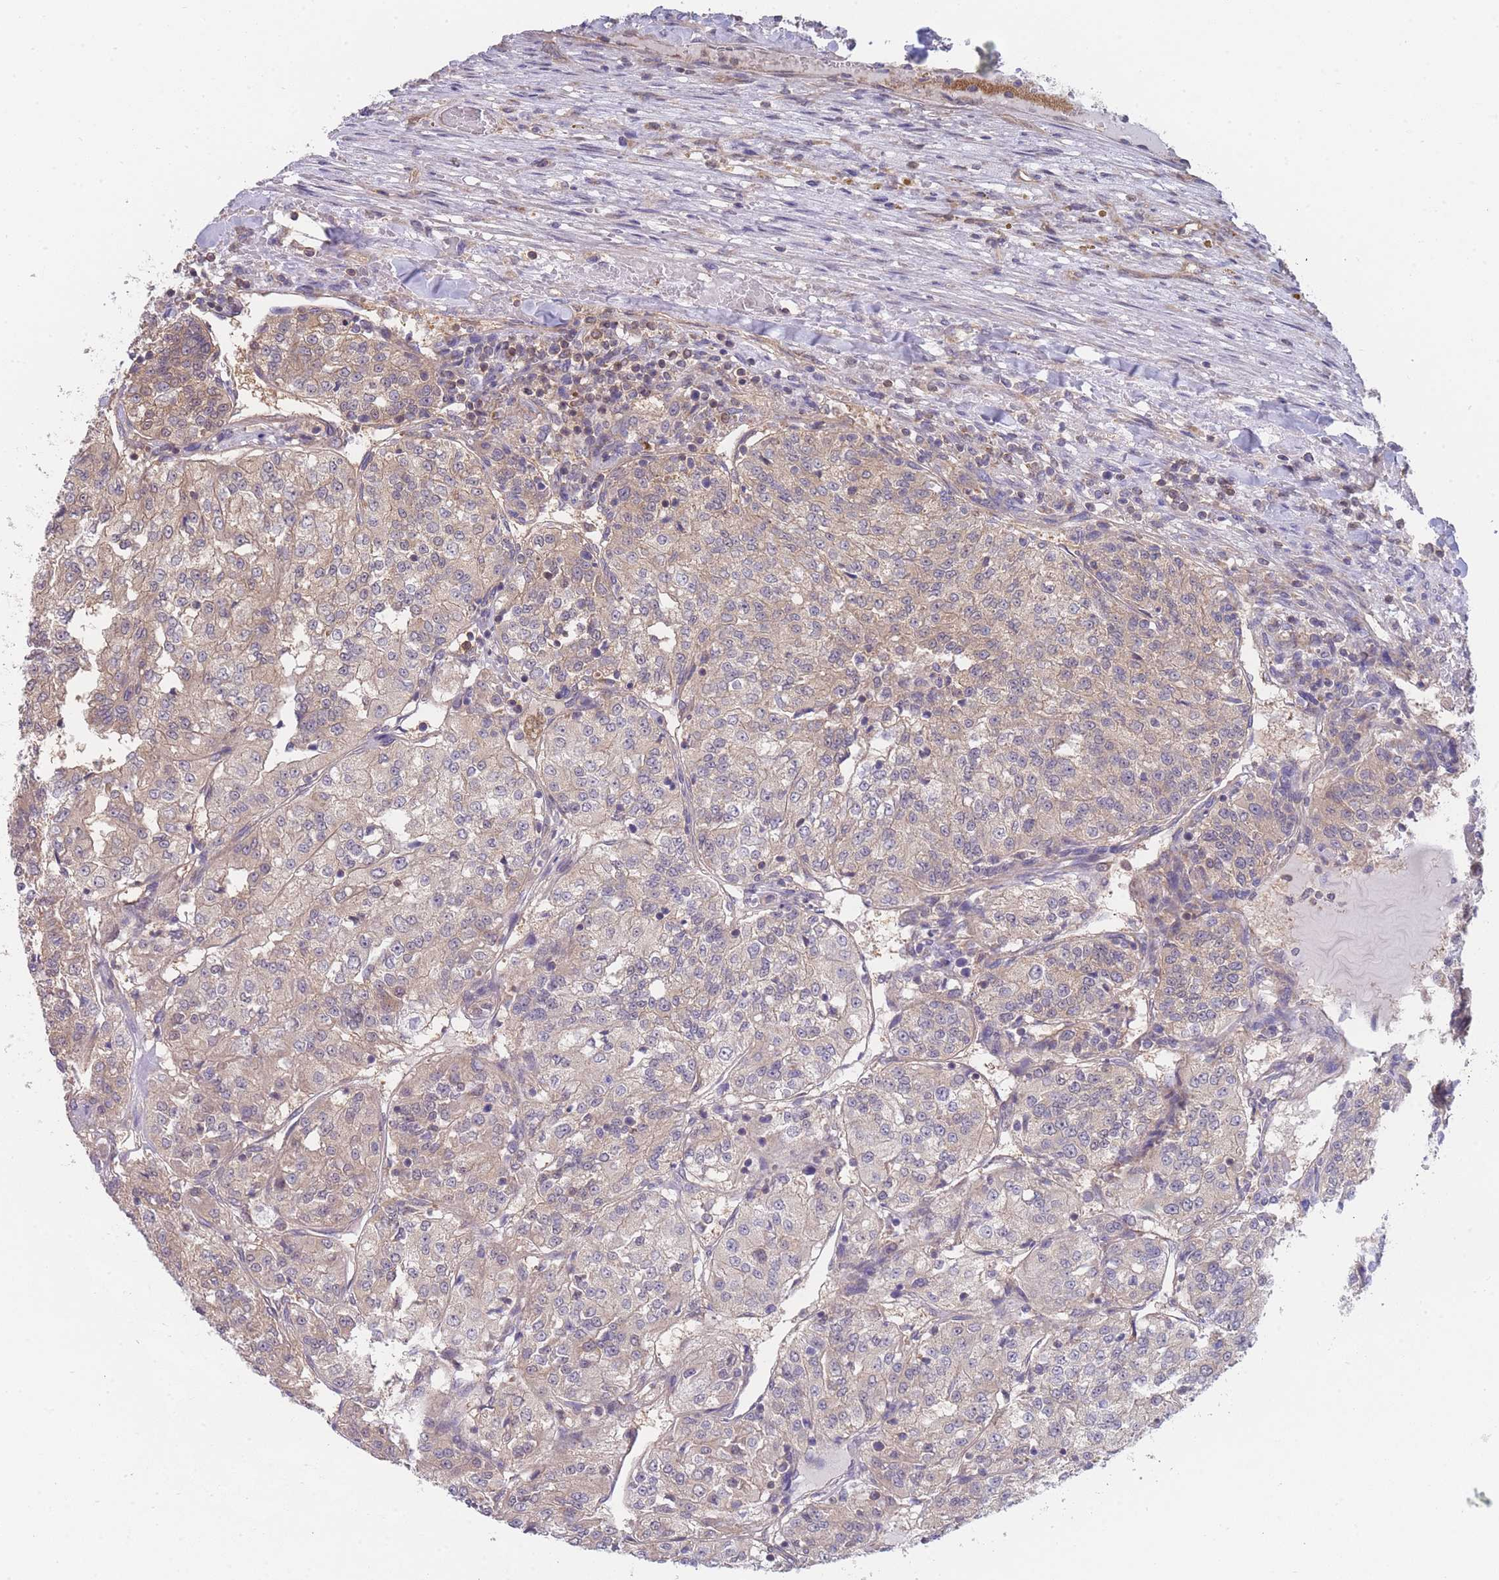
{"staining": {"intensity": "weak", "quantity": ">75%", "location": "cytoplasmic/membranous"}, "tissue": "renal cancer", "cell_type": "Tumor cells", "image_type": "cancer", "snomed": [{"axis": "morphology", "description": "Adenocarcinoma, NOS"}, {"axis": "topography", "description": "Kidney"}], "caption": "A high-resolution photomicrograph shows immunohistochemistry (IHC) staining of adenocarcinoma (renal), which exhibits weak cytoplasmic/membranous staining in approximately >75% of tumor cells.", "gene": "MRPS18B", "patient": {"sex": "female", "age": 63}}